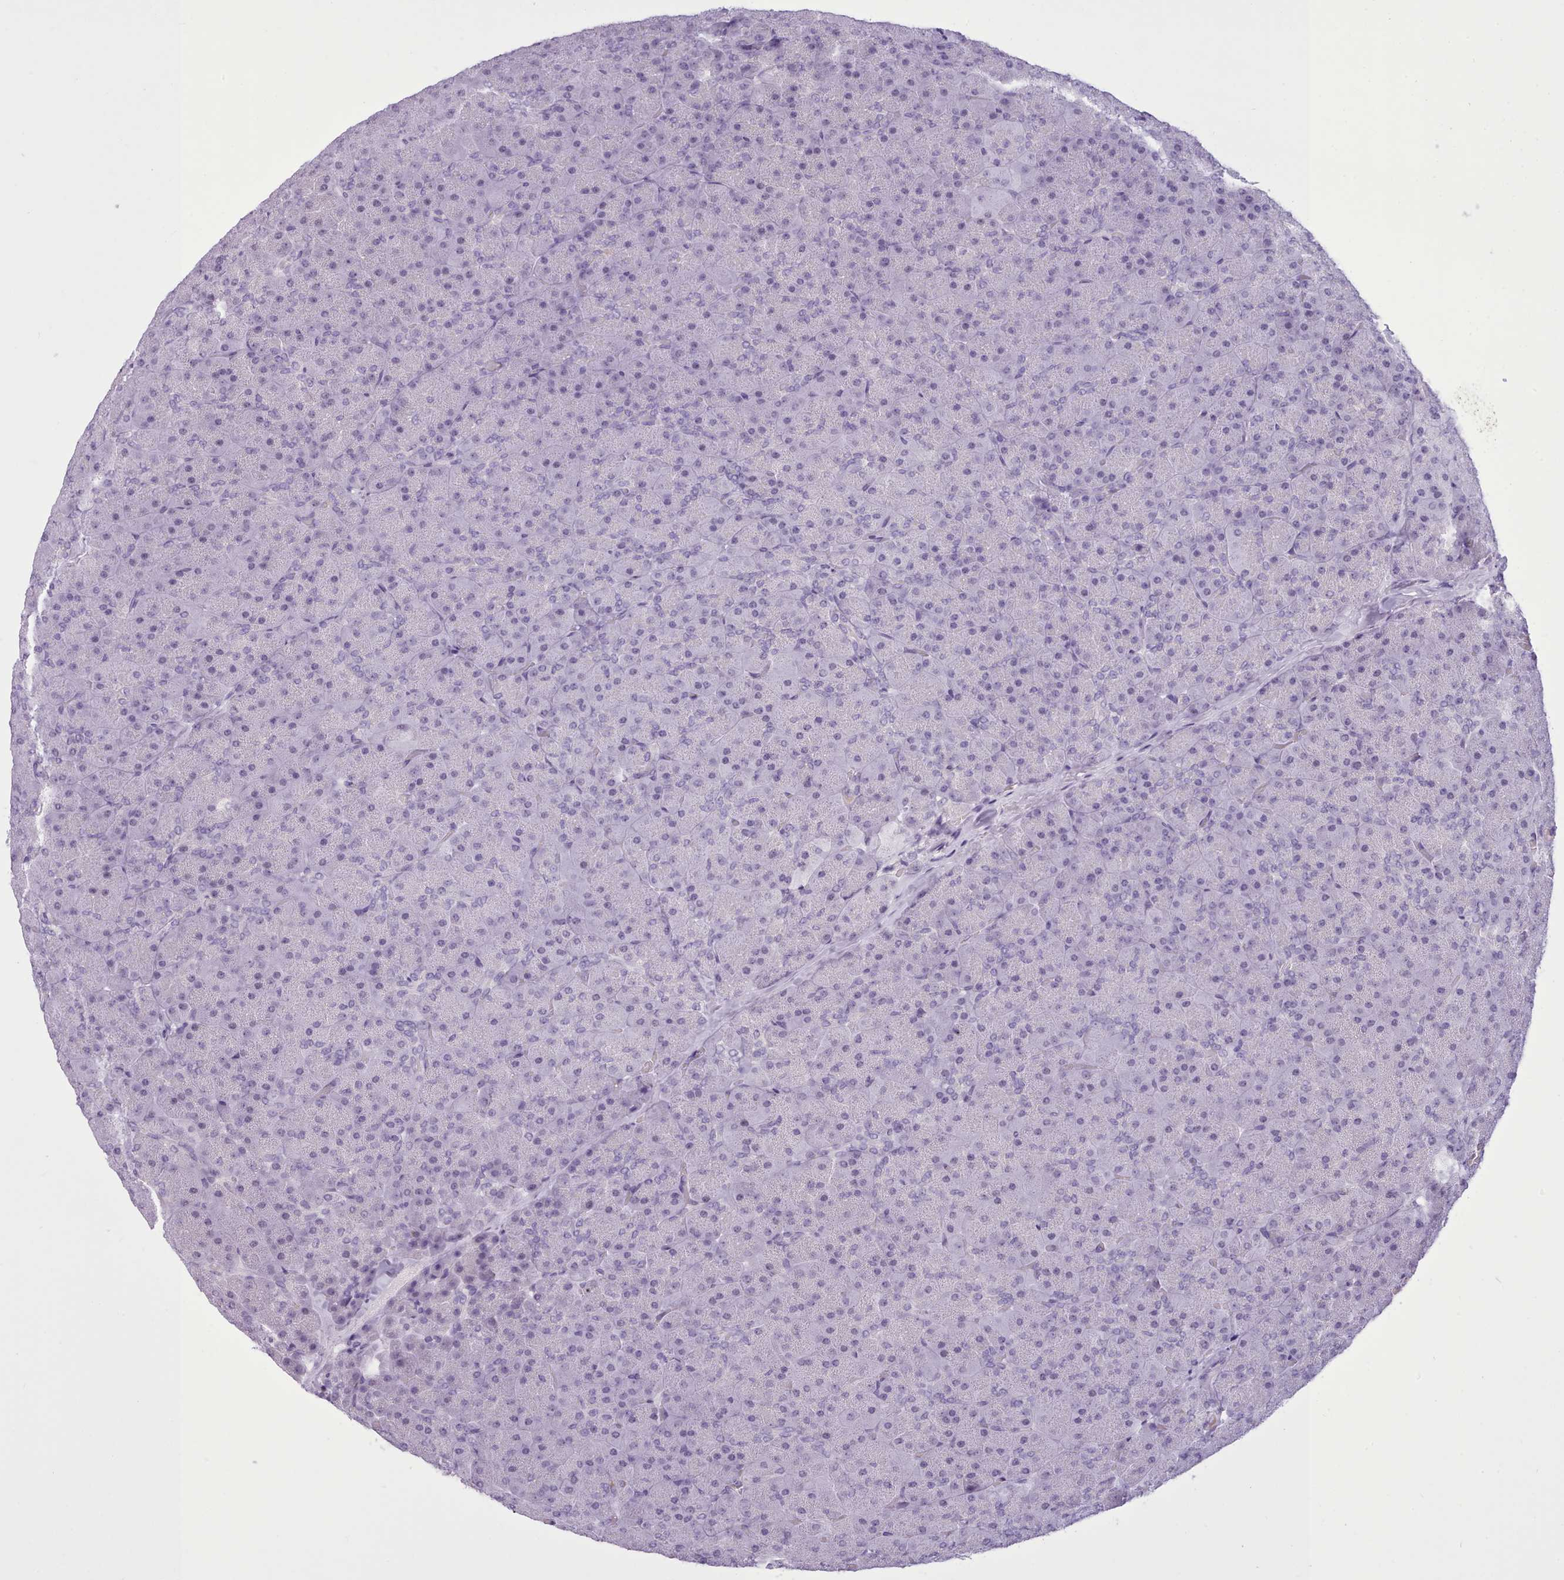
{"staining": {"intensity": "weak", "quantity": "<25%", "location": "nuclear"}, "tissue": "pancreas", "cell_type": "Exocrine glandular cells", "image_type": "normal", "snomed": [{"axis": "morphology", "description": "Normal tissue, NOS"}, {"axis": "topography", "description": "Pancreas"}], "caption": "DAB (3,3'-diaminobenzidine) immunohistochemical staining of normal pancreas reveals no significant staining in exocrine glandular cells. (DAB immunohistochemistry (IHC), high magnification).", "gene": "FBXO48", "patient": {"sex": "male", "age": 36}}